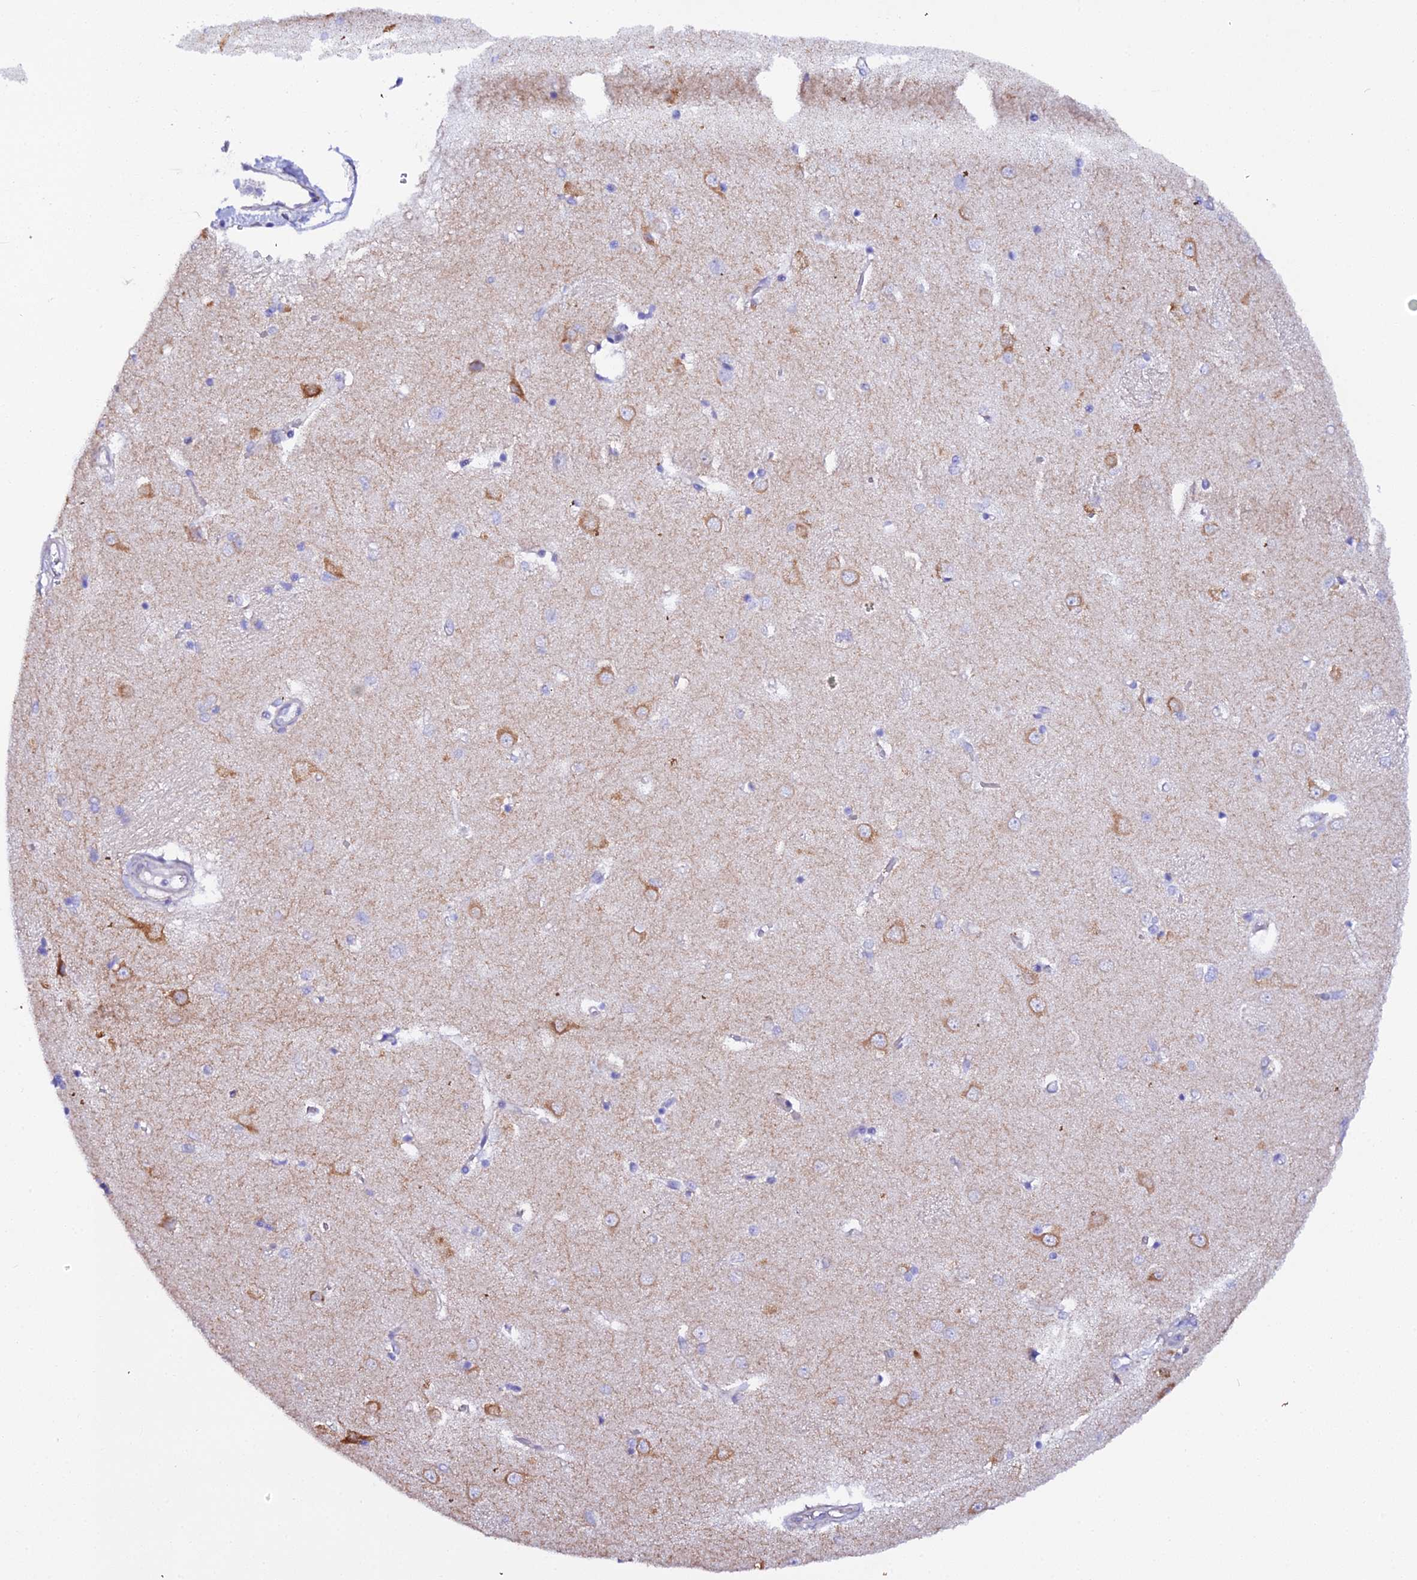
{"staining": {"intensity": "weak", "quantity": "<25%", "location": "cytoplasmic/membranous"}, "tissue": "caudate", "cell_type": "Glial cells", "image_type": "normal", "snomed": [{"axis": "morphology", "description": "Normal tissue, NOS"}, {"axis": "topography", "description": "Lateral ventricle wall"}], "caption": "IHC image of normal caudate: caudate stained with DAB exhibits no significant protein staining in glial cells.", "gene": "CFAP45", "patient": {"sex": "male", "age": 37}}